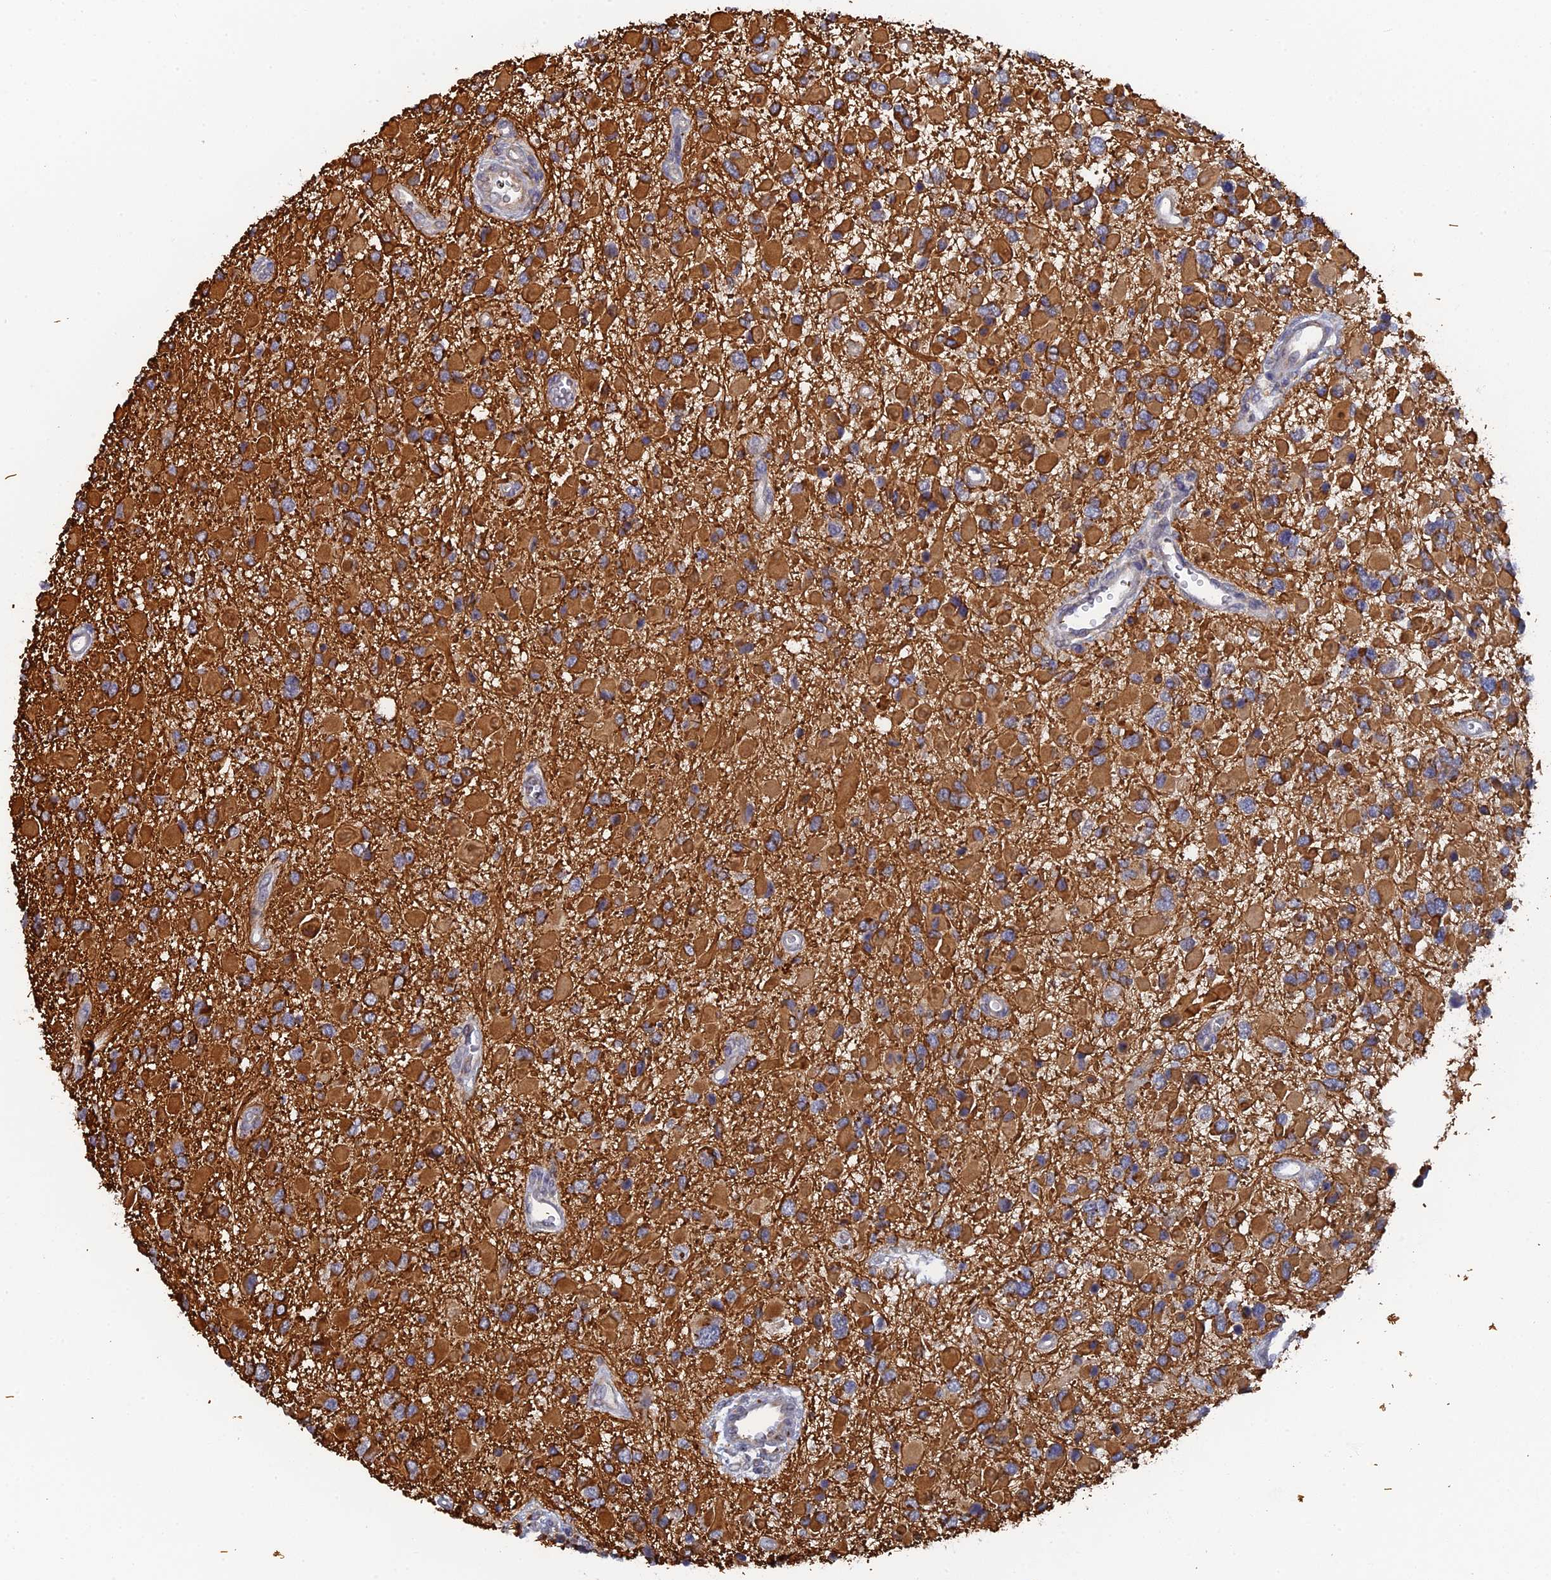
{"staining": {"intensity": "strong", "quantity": ">75%", "location": "cytoplasmic/membranous"}, "tissue": "glioma", "cell_type": "Tumor cells", "image_type": "cancer", "snomed": [{"axis": "morphology", "description": "Glioma, malignant, High grade"}, {"axis": "topography", "description": "Brain"}], "caption": "Immunohistochemistry (IHC) (DAB) staining of human malignant high-grade glioma exhibits strong cytoplasmic/membranous protein expression in approximately >75% of tumor cells.", "gene": "MIGA2", "patient": {"sex": "male", "age": 53}}